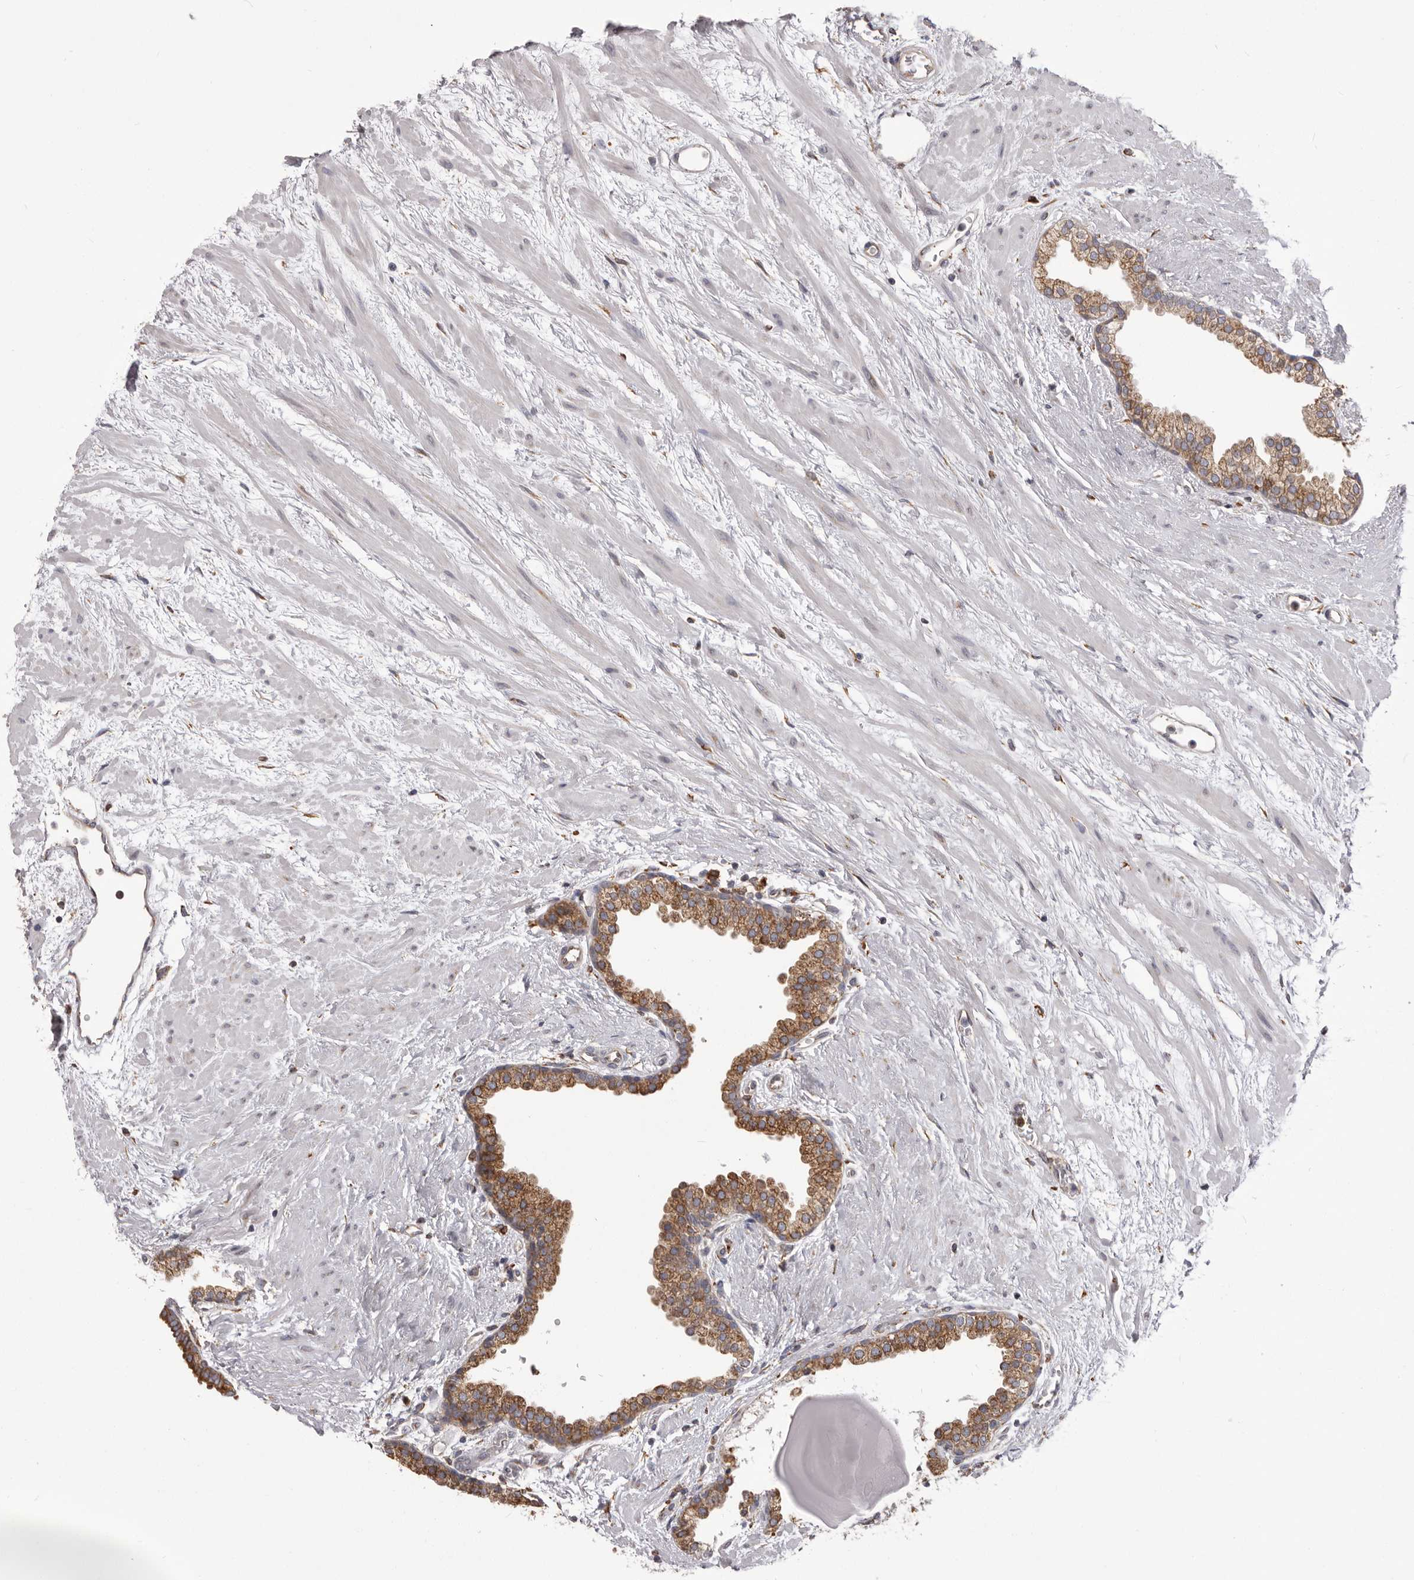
{"staining": {"intensity": "moderate", "quantity": ">75%", "location": "cytoplasmic/membranous"}, "tissue": "prostate", "cell_type": "Glandular cells", "image_type": "normal", "snomed": [{"axis": "morphology", "description": "Normal tissue, NOS"}, {"axis": "topography", "description": "Prostate"}], "caption": "Protein staining of unremarkable prostate displays moderate cytoplasmic/membranous positivity in about >75% of glandular cells.", "gene": "QRSL1", "patient": {"sex": "male", "age": 48}}